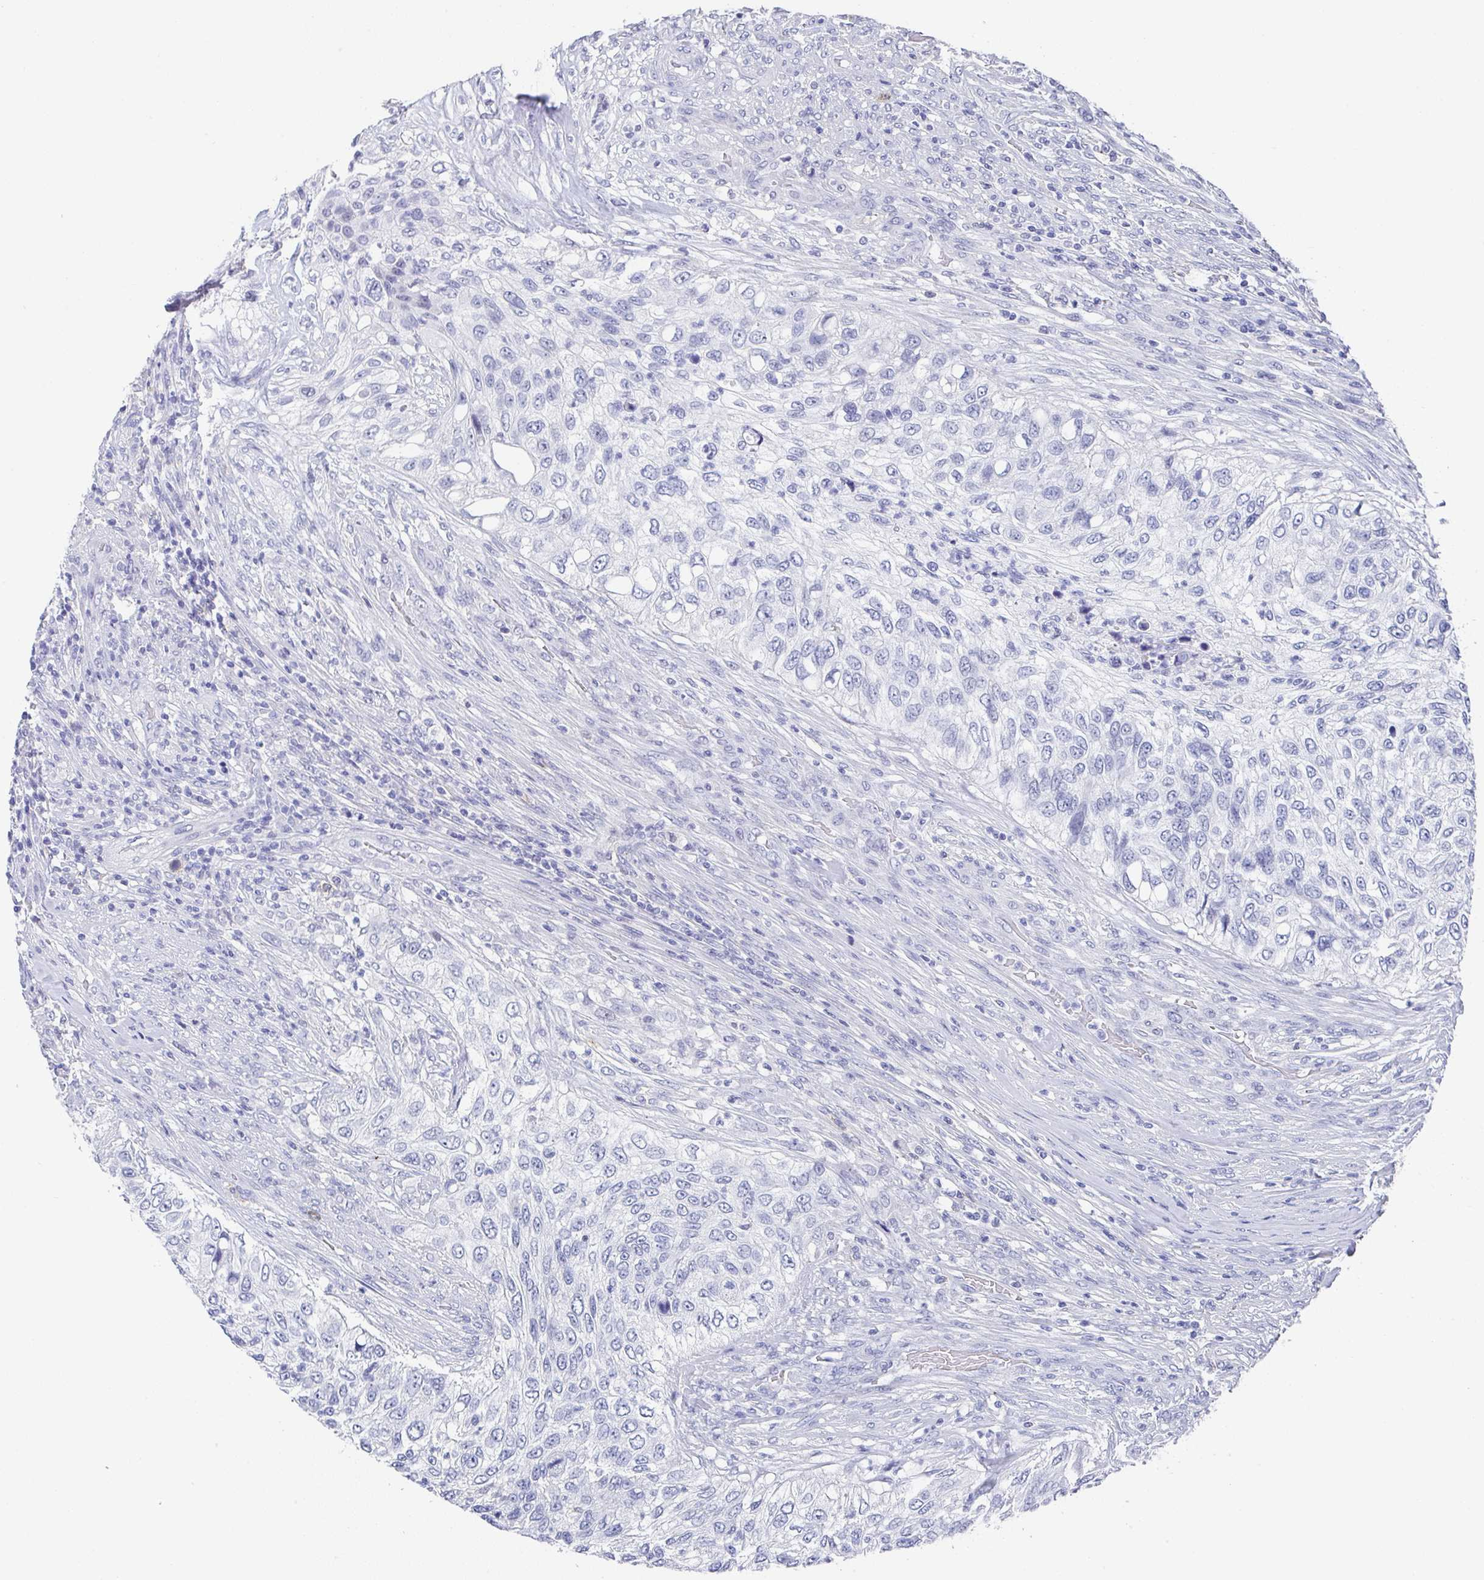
{"staining": {"intensity": "negative", "quantity": "none", "location": "none"}, "tissue": "urothelial cancer", "cell_type": "Tumor cells", "image_type": "cancer", "snomed": [{"axis": "morphology", "description": "Urothelial carcinoma, High grade"}, {"axis": "topography", "description": "Urinary bladder"}], "caption": "High power microscopy micrograph of an immunohistochemistry (IHC) micrograph of urothelial cancer, revealing no significant expression in tumor cells.", "gene": "TNFRSF8", "patient": {"sex": "female", "age": 60}}